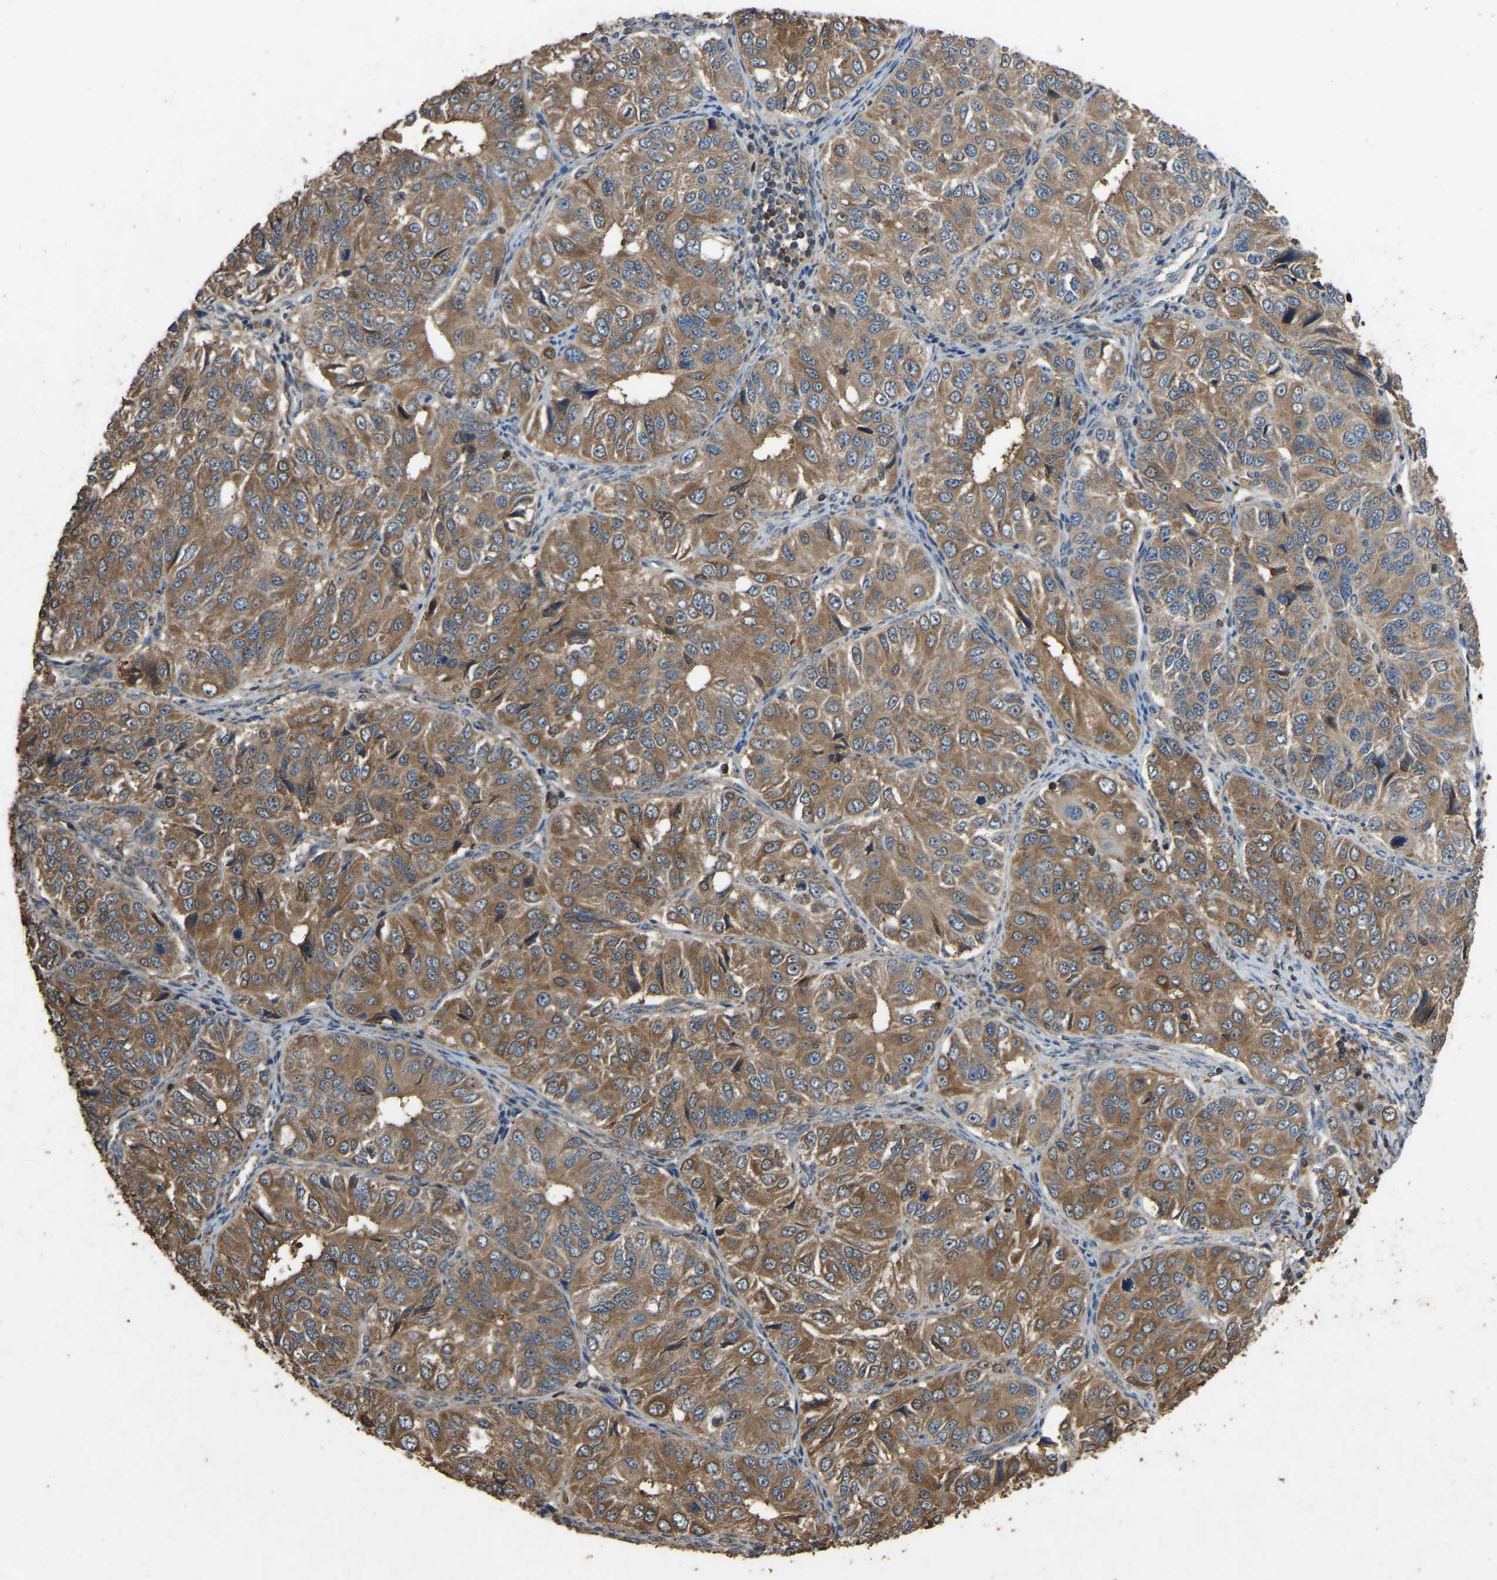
{"staining": {"intensity": "moderate", "quantity": ">75%", "location": "cytoplasmic/membranous"}, "tissue": "ovarian cancer", "cell_type": "Tumor cells", "image_type": "cancer", "snomed": [{"axis": "morphology", "description": "Carcinoma, endometroid"}, {"axis": "topography", "description": "Ovary"}], "caption": "Immunohistochemical staining of endometroid carcinoma (ovarian) shows medium levels of moderate cytoplasmic/membranous expression in approximately >75% of tumor cells.", "gene": "FHIT", "patient": {"sex": "female", "age": 51}}